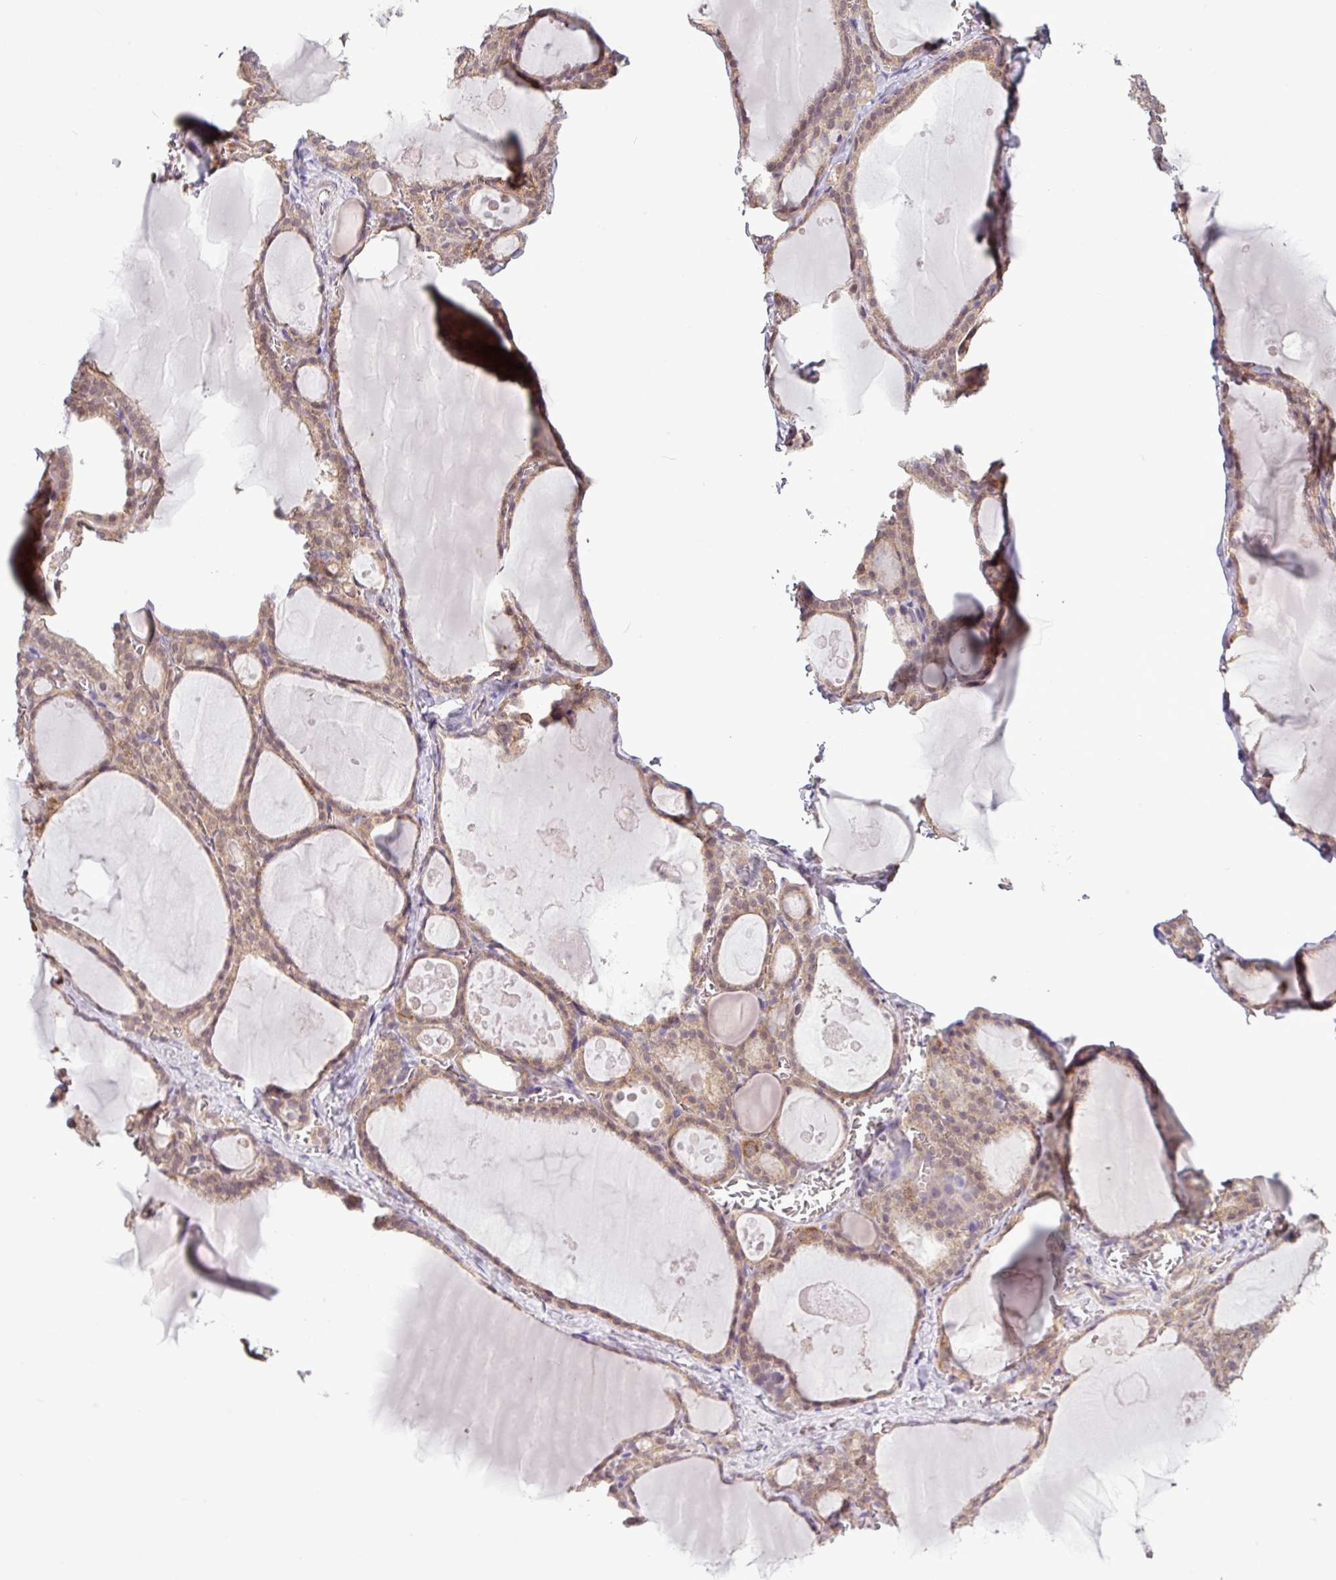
{"staining": {"intensity": "moderate", "quantity": ">75%", "location": "cytoplasmic/membranous,nuclear"}, "tissue": "thyroid gland", "cell_type": "Glandular cells", "image_type": "normal", "snomed": [{"axis": "morphology", "description": "Normal tissue, NOS"}, {"axis": "topography", "description": "Thyroid gland"}], "caption": "Brown immunohistochemical staining in unremarkable thyroid gland reveals moderate cytoplasmic/membranous,nuclear positivity in approximately >75% of glandular cells. Using DAB (brown) and hematoxylin (blue) stains, captured at high magnification using brightfield microscopy.", "gene": "ZNF217", "patient": {"sex": "male", "age": 56}}